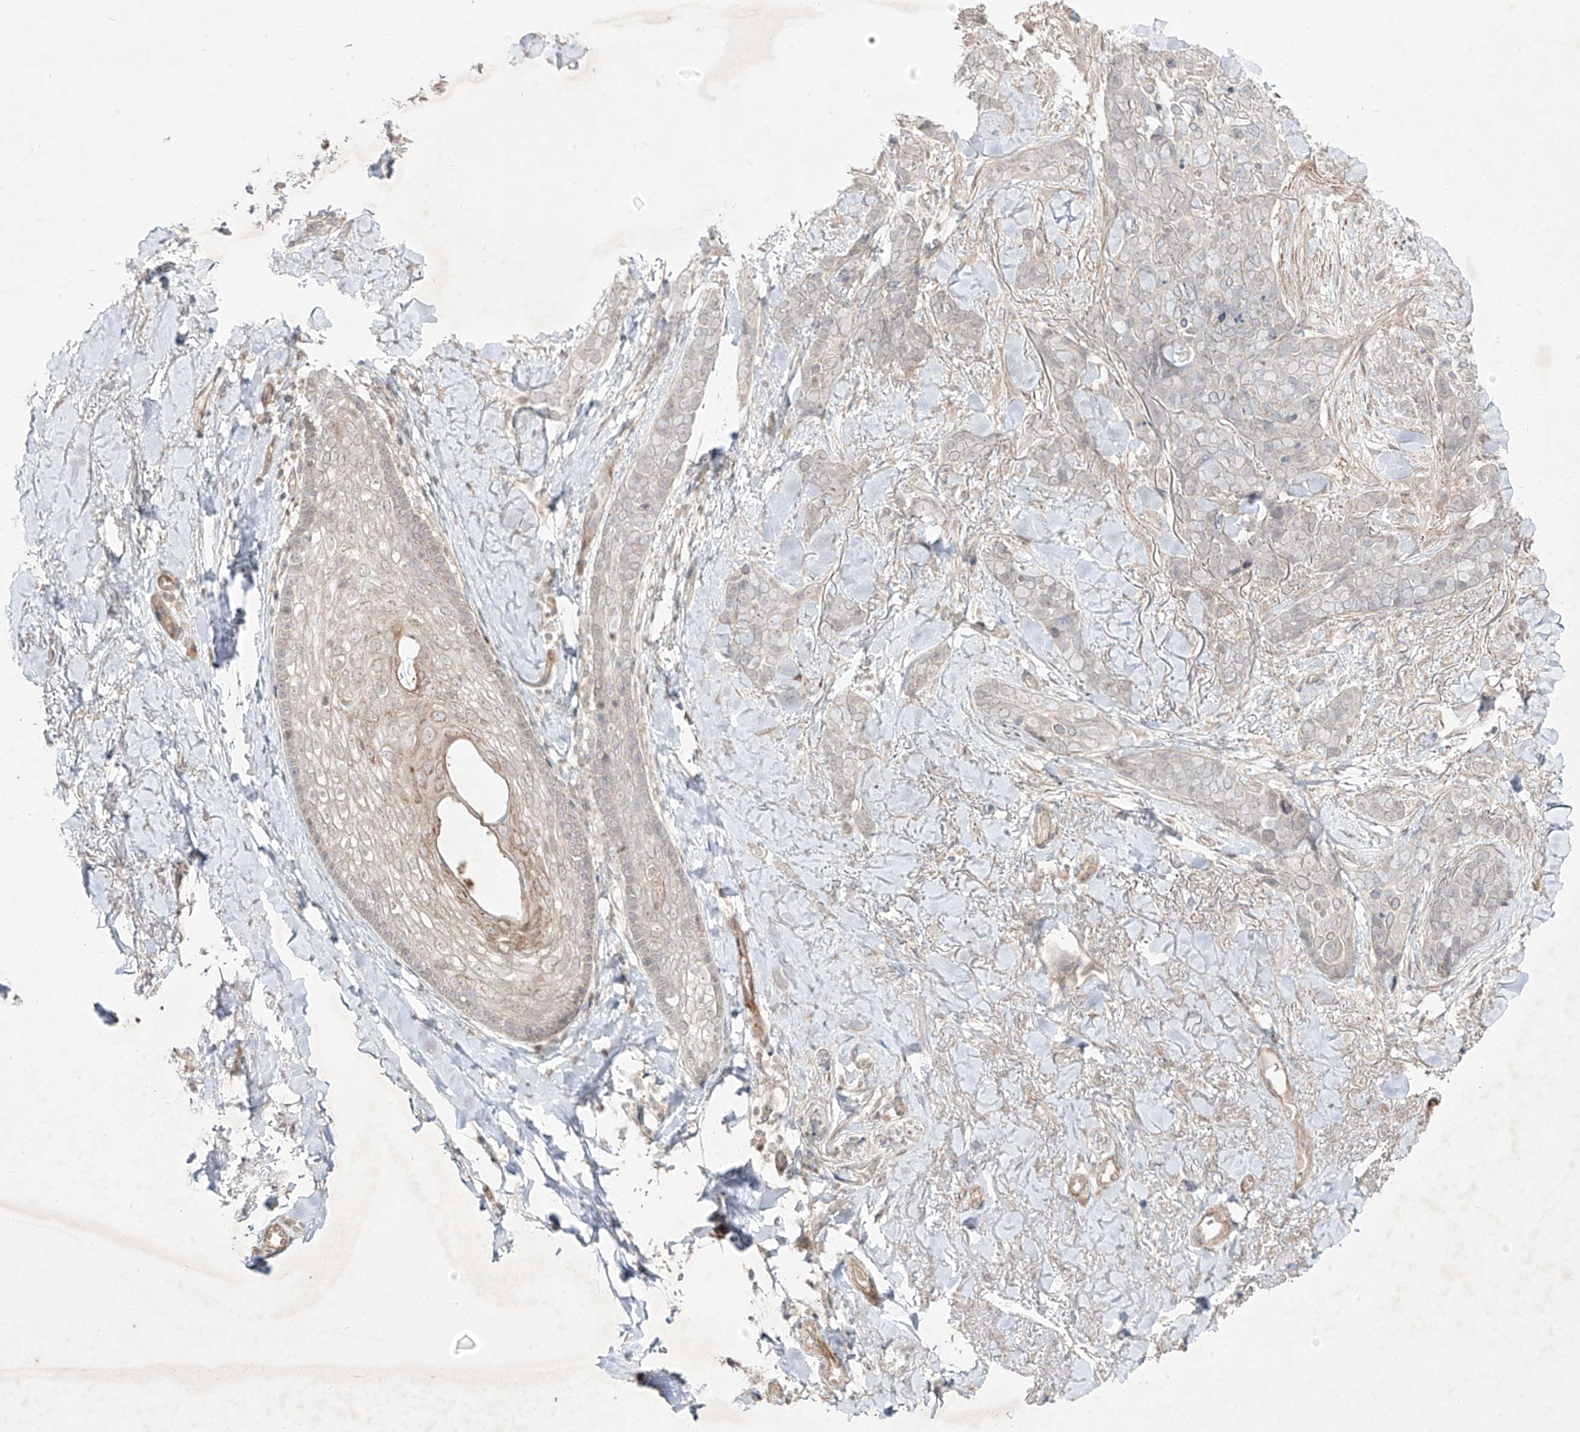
{"staining": {"intensity": "negative", "quantity": "none", "location": "none"}, "tissue": "skin cancer", "cell_type": "Tumor cells", "image_type": "cancer", "snomed": [{"axis": "morphology", "description": "Basal cell carcinoma"}, {"axis": "topography", "description": "Skin"}], "caption": "This is a micrograph of immunohistochemistry (IHC) staining of basal cell carcinoma (skin), which shows no staining in tumor cells.", "gene": "KDM1B", "patient": {"sex": "female", "age": 82}}